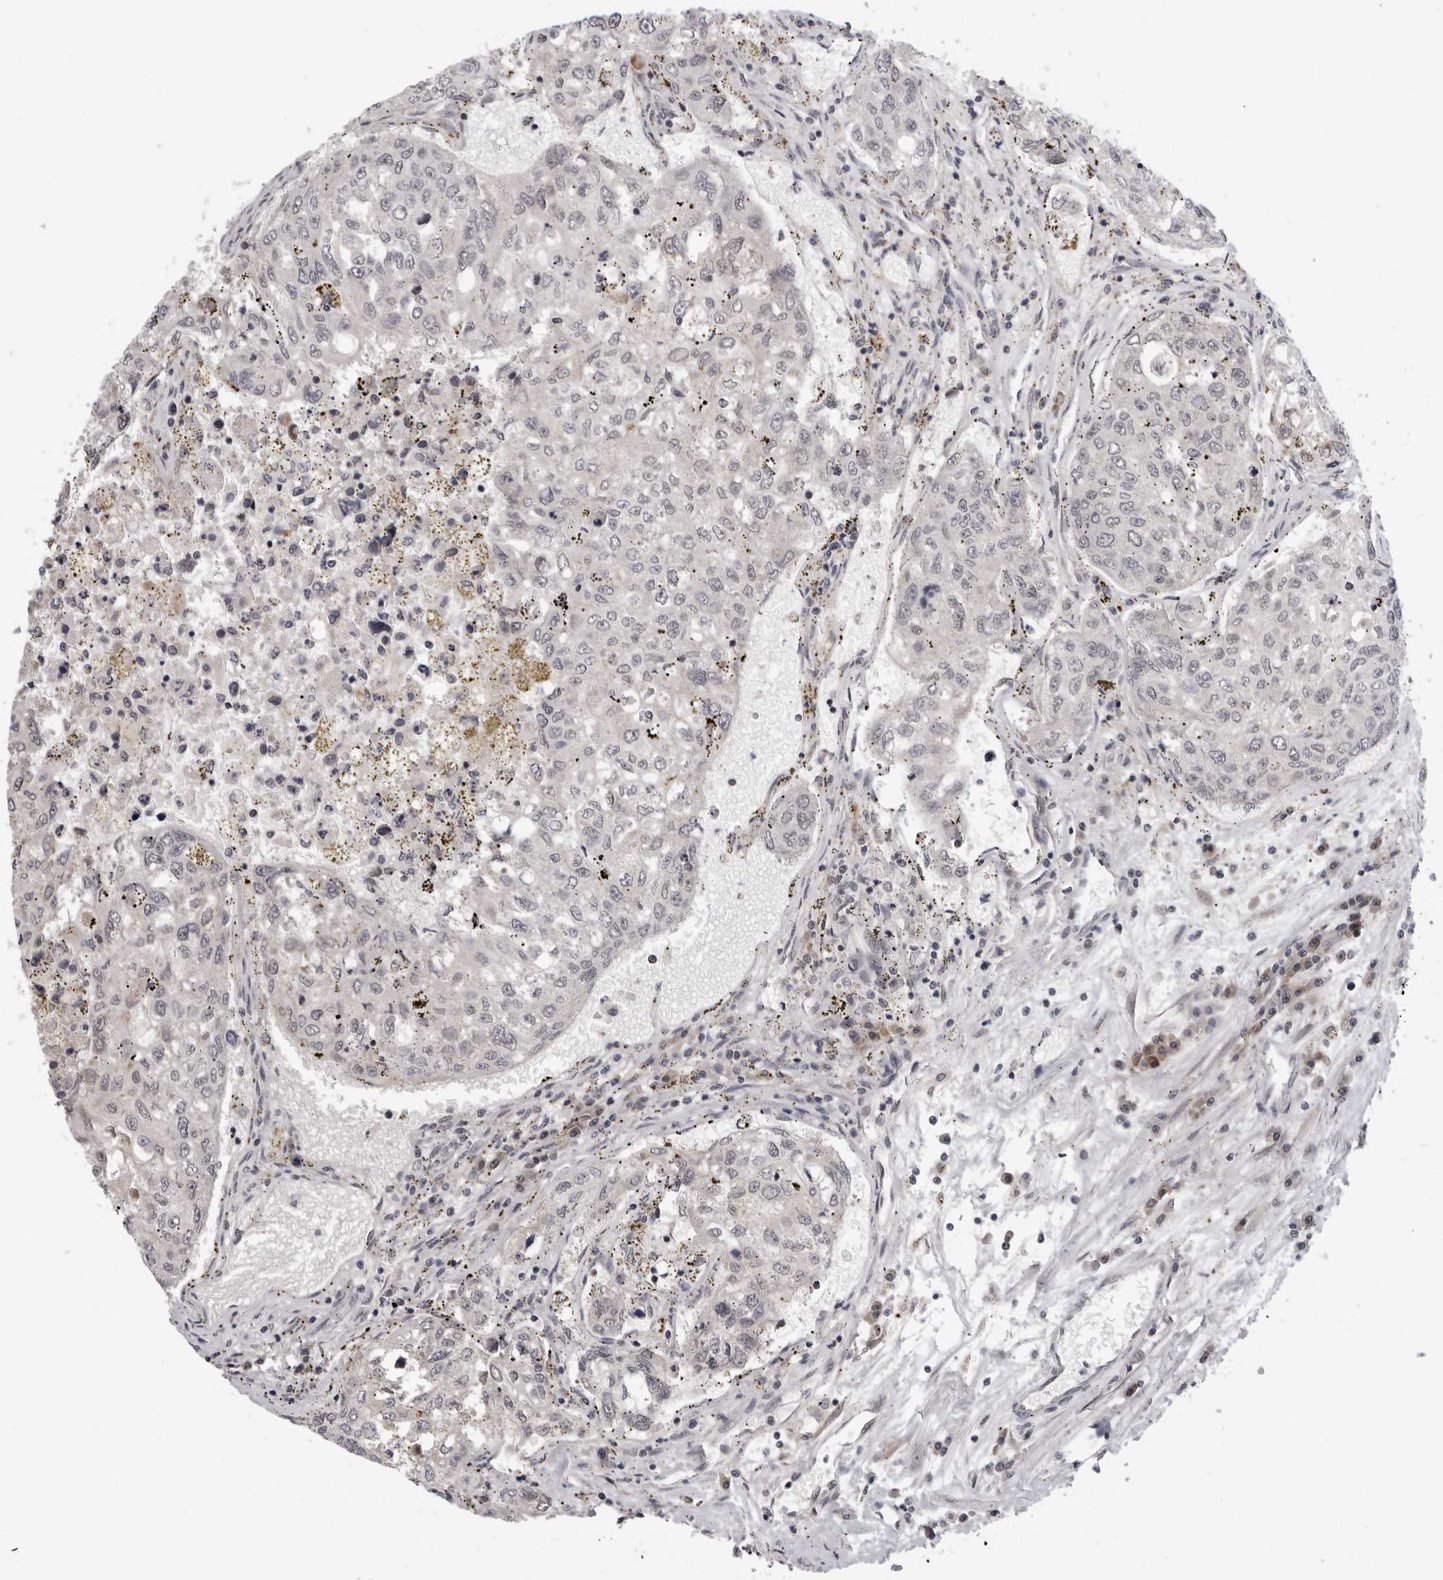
{"staining": {"intensity": "weak", "quantity": "25%-75%", "location": "nuclear"}, "tissue": "urothelial cancer", "cell_type": "Tumor cells", "image_type": "cancer", "snomed": [{"axis": "morphology", "description": "Urothelial carcinoma, High grade"}, {"axis": "topography", "description": "Lymph node"}, {"axis": "topography", "description": "Urinary bladder"}], "caption": "Weak nuclear staining is identified in approximately 25%-75% of tumor cells in urothelial cancer. The protein of interest is shown in brown color, while the nuclei are stained blue.", "gene": "ALPK2", "patient": {"sex": "male", "age": 51}}